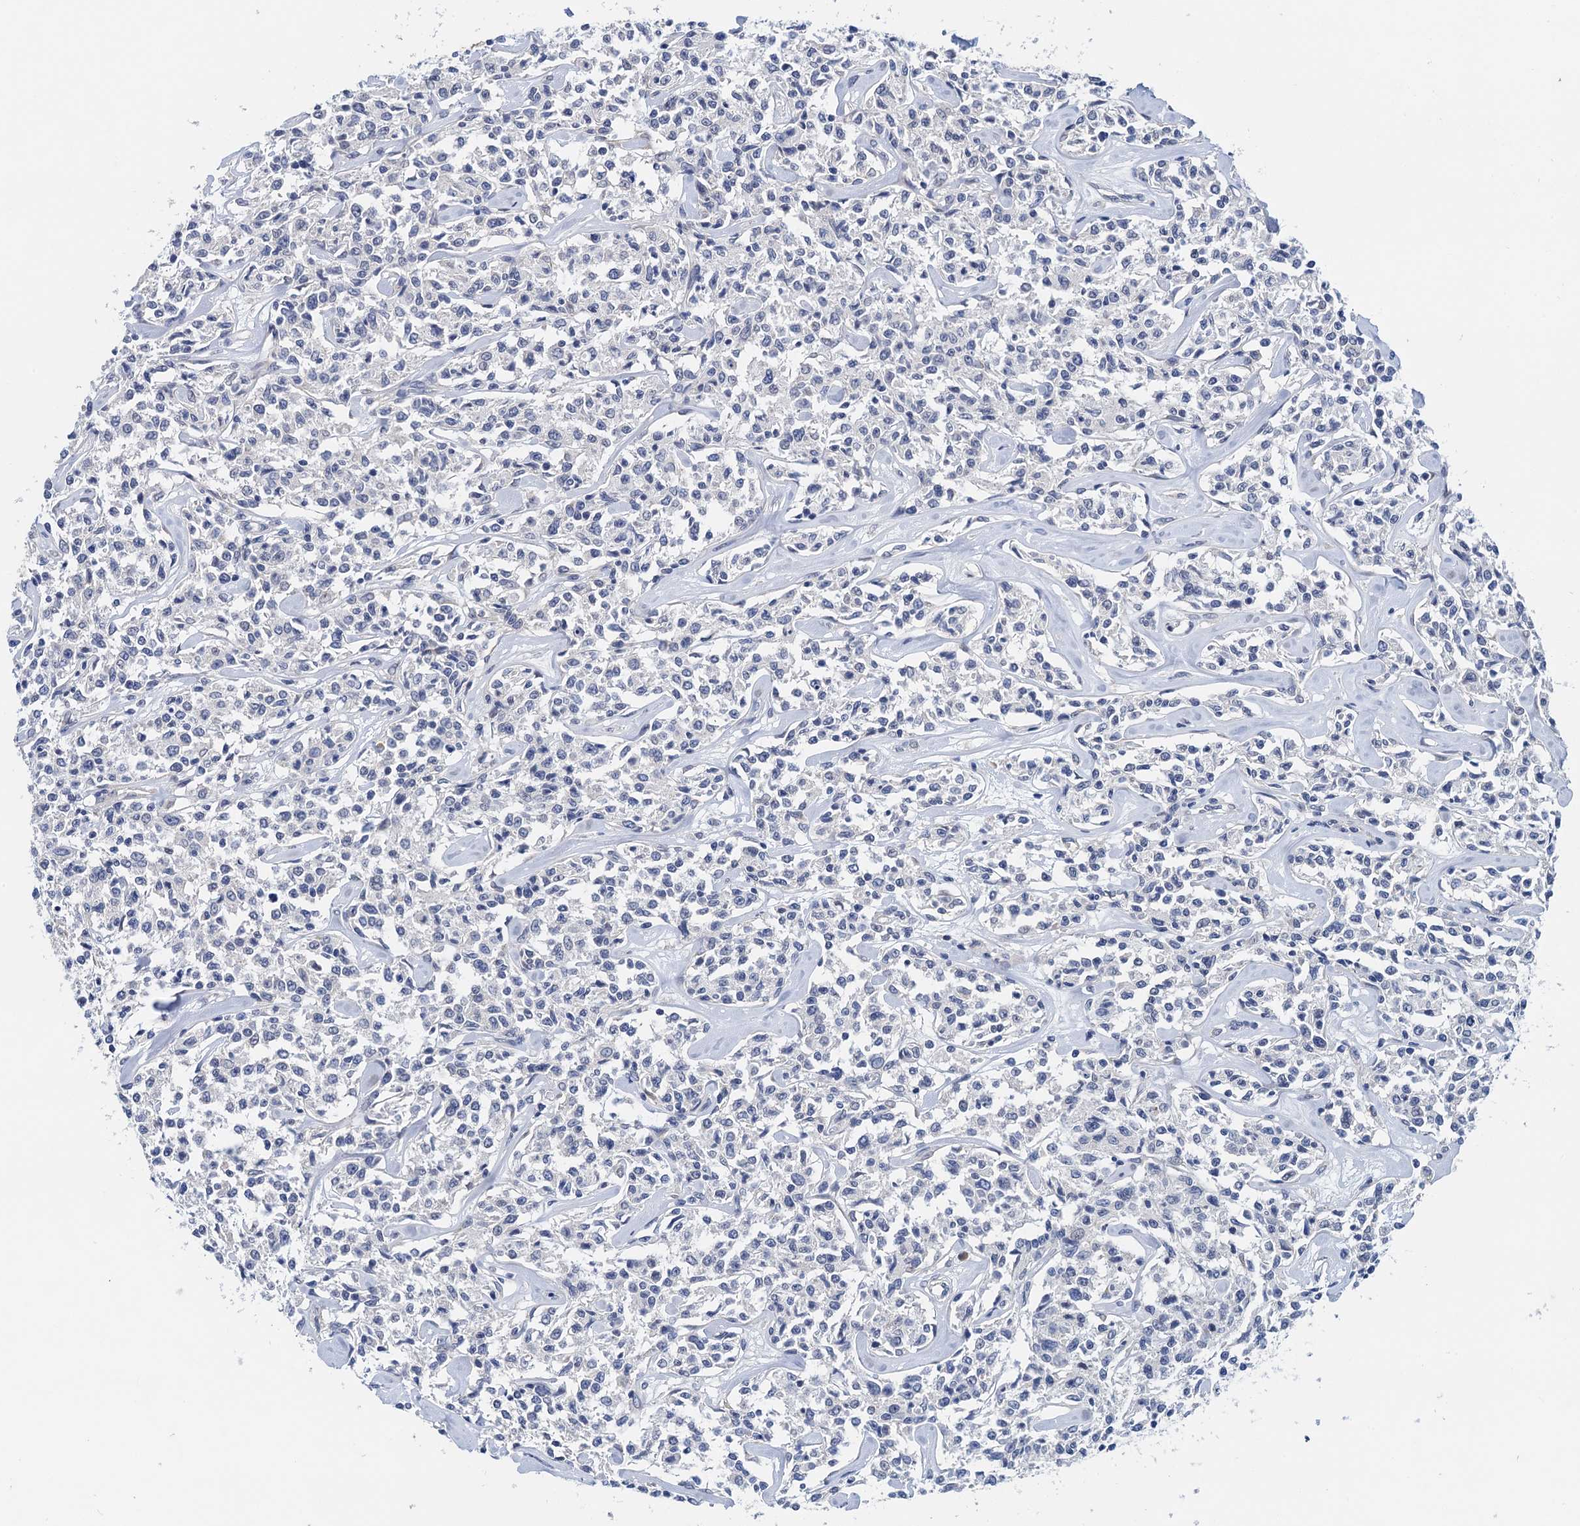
{"staining": {"intensity": "negative", "quantity": "none", "location": "none"}, "tissue": "lymphoma", "cell_type": "Tumor cells", "image_type": "cancer", "snomed": [{"axis": "morphology", "description": "Malignant lymphoma, non-Hodgkin's type, Low grade"}, {"axis": "topography", "description": "Small intestine"}], "caption": "Tumor cells show no significant protein staining in lymphoma. The staining was performed using DAB to visualize the protein expression in brown, while the nuclei were stained in blue with hematoxylin (Magnification: 20x).", "gene": "TMEM39B", "patient": {"sex": "female", "age": 59}}